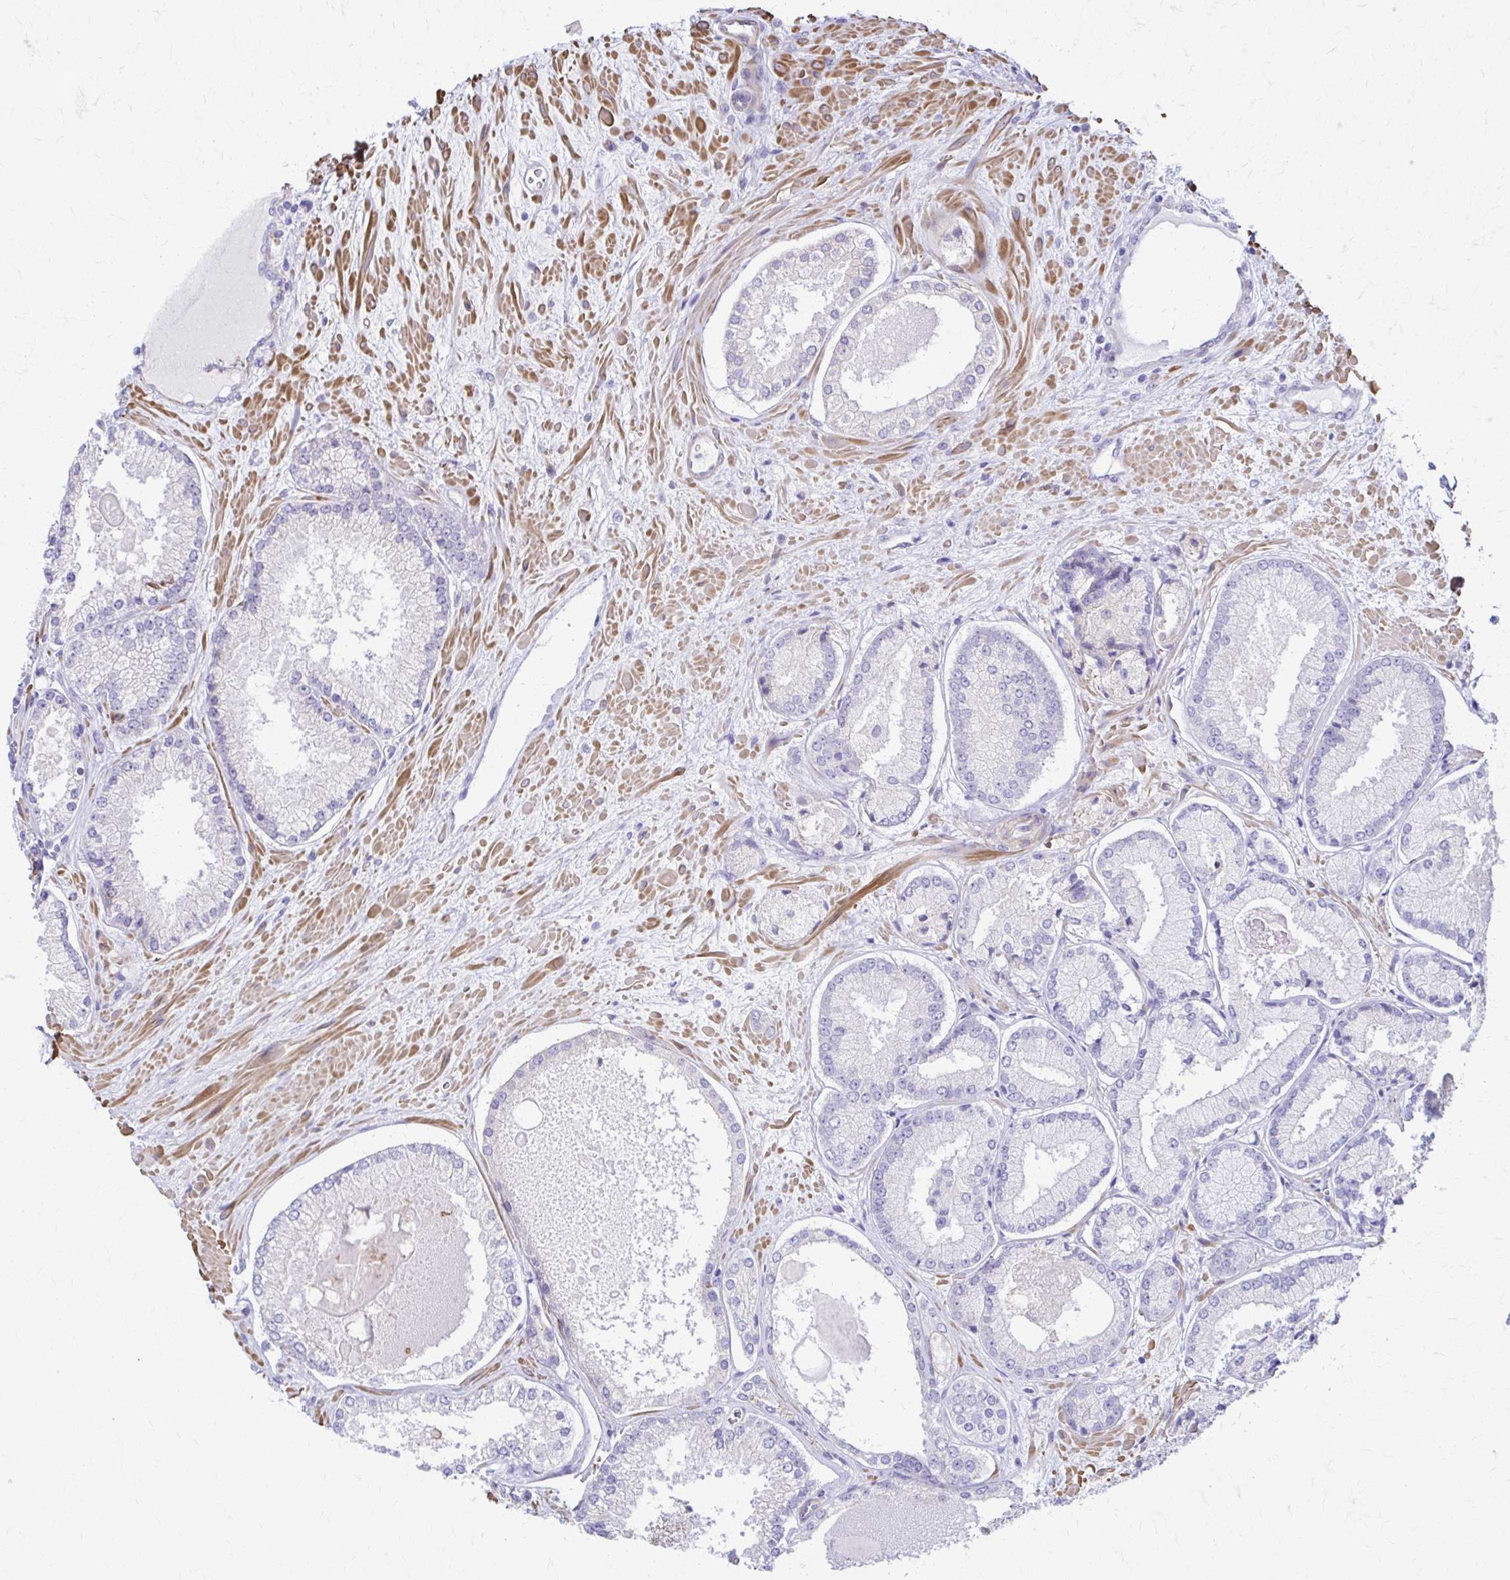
{"staining": {"intensity": "negative", "quantity": "none", "location": "none"}, "tissue": "prostate cancer", "cell_type": "Tumor cells", "image_type": "cancer", "snomed": [{"axis": "morphology", "description": "Adenocarcinoma, High grade"}, {"axis": "topography", "description": "Prostate"}], "caption": "Immunohistochemical staining of prostate cancer reveals no significant staining in tumor cells.", "gene": "DSP", "patient": {"sex": "male", "age": 73}}